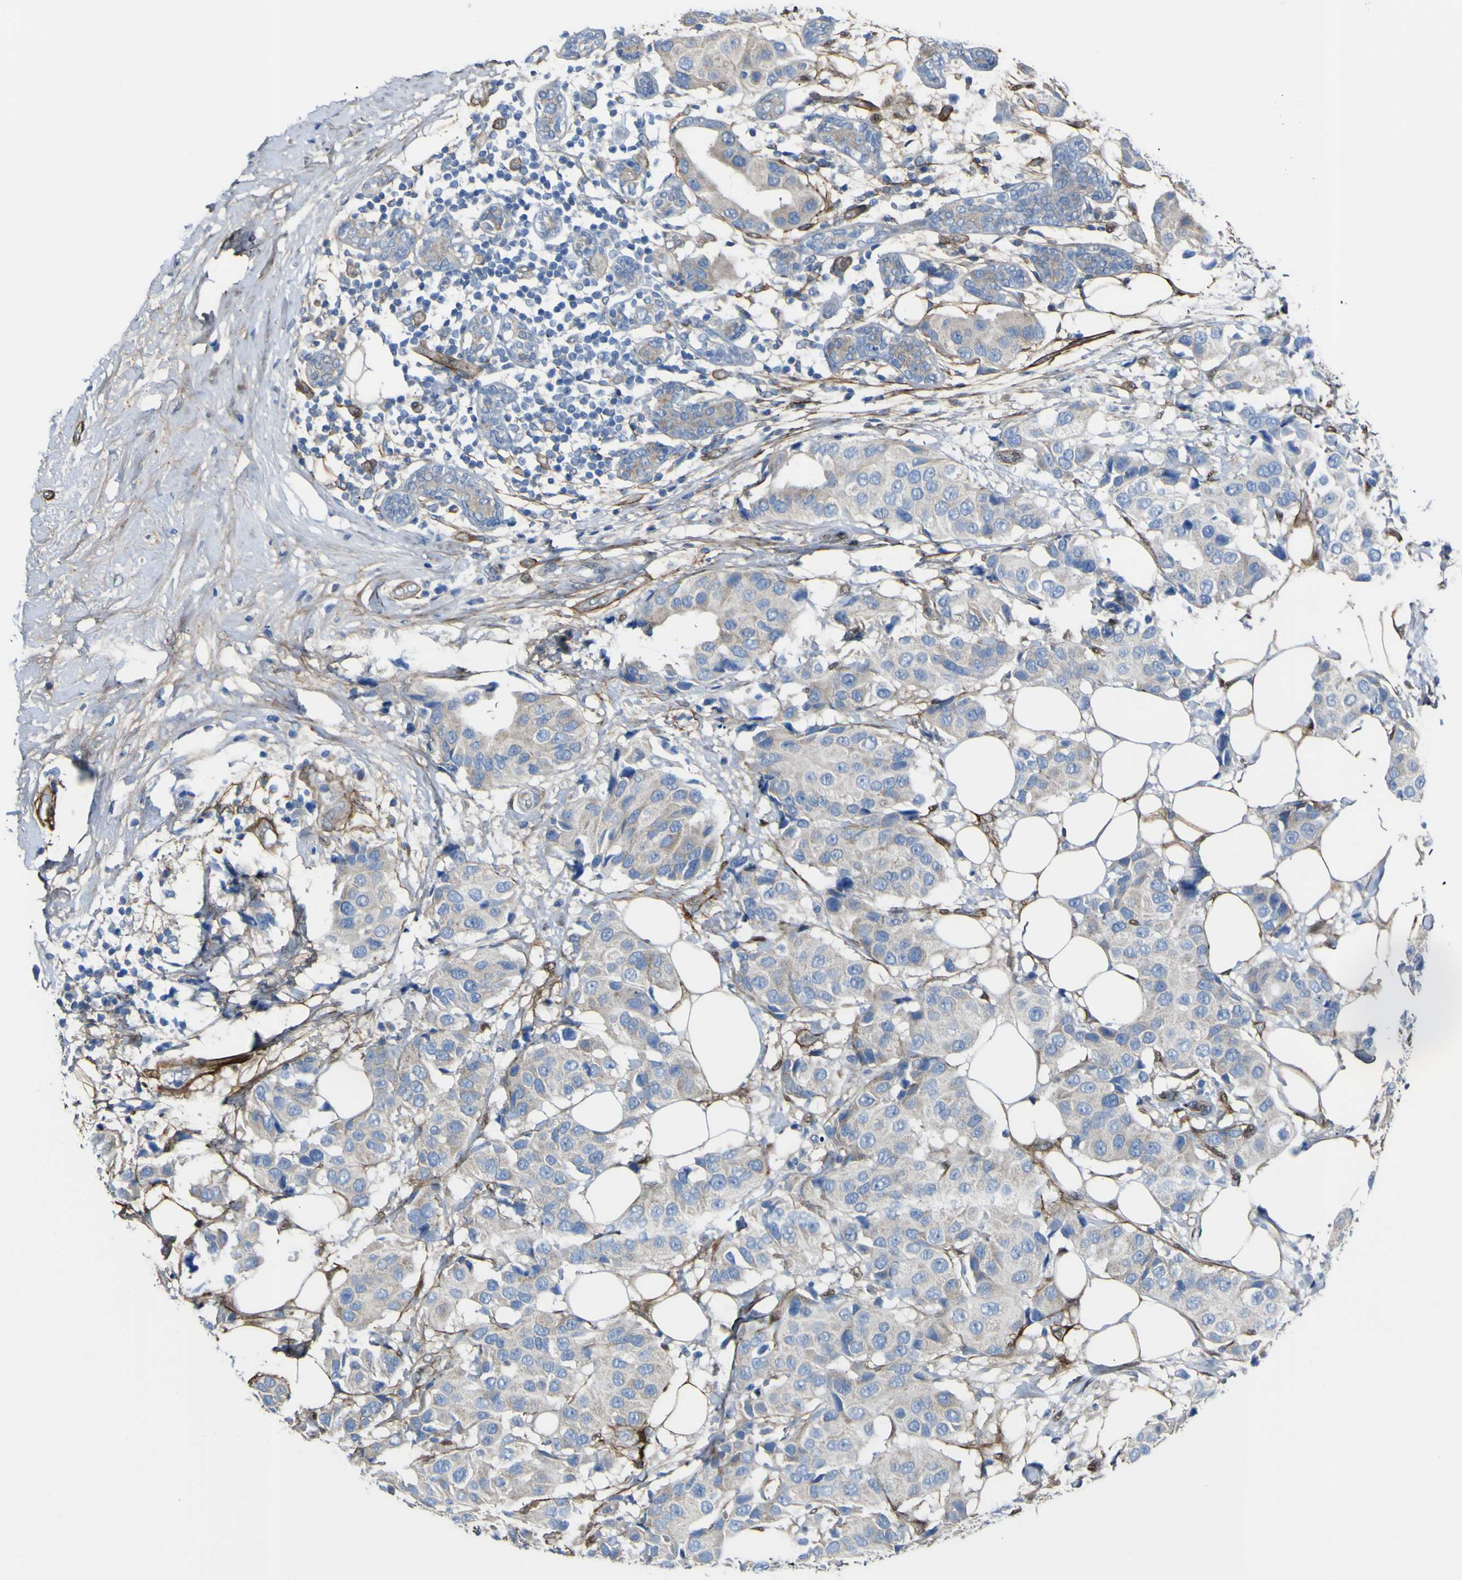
{"staining": {"intensity": "negative", "quantity": "none", "location": "none"}, "tissue": "breast cancer", "cell_type": "Tumor cells", "image_type": "cancer", "snomed": [{"axis": "morphology", "description": "Normal tissue, NOS"}, {"axis": "morphology", "description": "Duct carcinoma"}, {"axis": "topography", "description": "Breast"}], "caption": "Immunohistochemistry (IHC) of invasive ductal carcinoma (breast) exhibits no expression in tumor cells.", "gene": "LRRN1", "patient": {"sex": "female", "age": 39}}